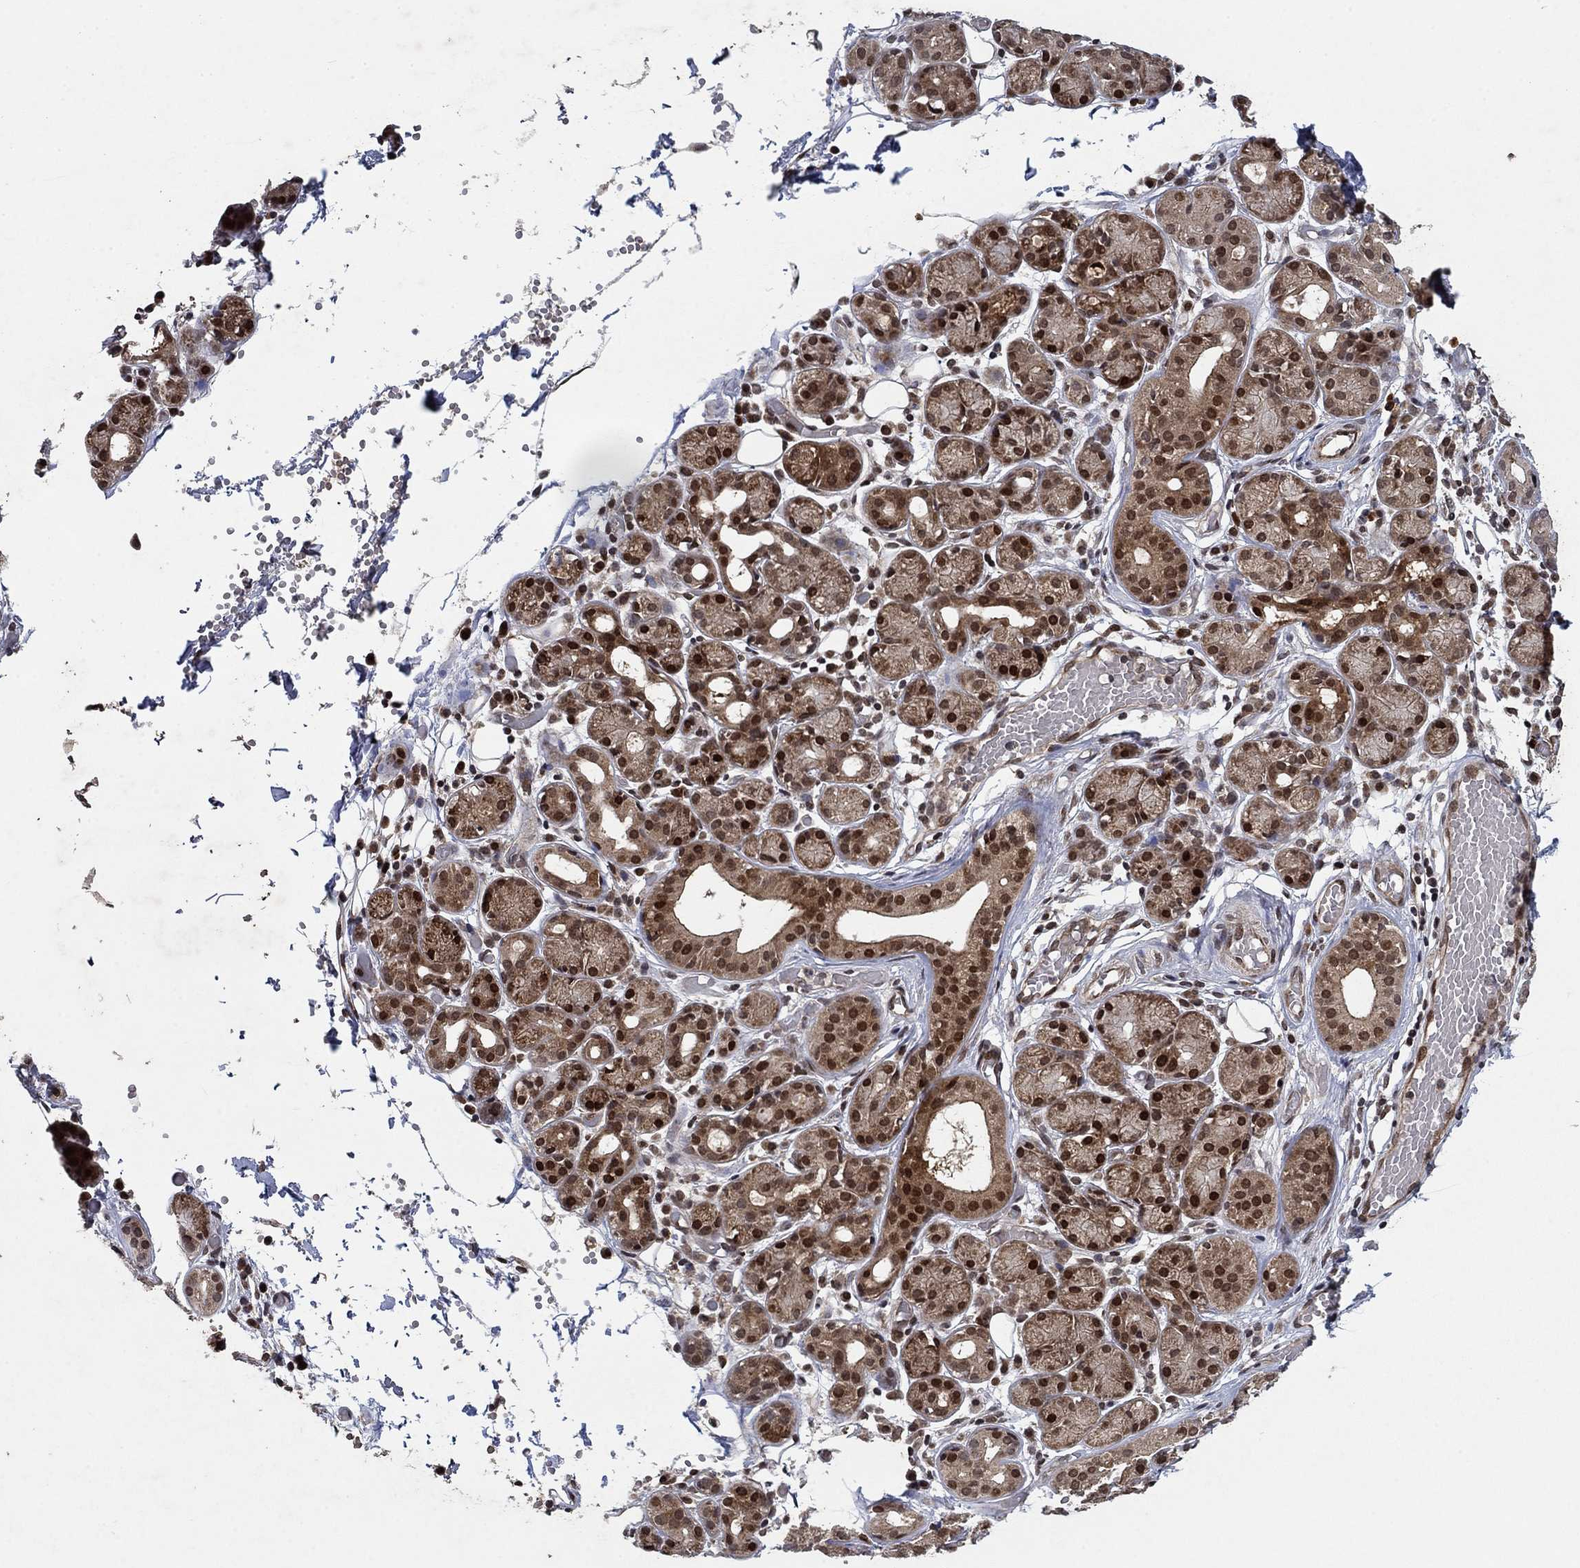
{"staining": {"intensity": "strong", "quantity": "25%-75%", "location": "cytoplasmic/membranous,nuclear"}, "tissue": "salivary gland", "cell_type": "Glandular cells", "image_type": "normal", "snomed": [{"axis": "morphology", "description": "Normal tissue, NOS"}, {"axis": "topography", "description": "Salivary gland"}, {"axis": "topography", "description": "Peripheral nerve tissue"}], "caption": "An immunohistochemistry micrograph of unremarkable tissue is shown. Protein staining in brown shows strong cytoplasmic/membranous,nuclear positivity in salivary gland within glandular cells. (DAB (3,3'-diaminobenzidine) IHC, brown staining for protein, blue staining for nuclei).", "gene": "PRICKLE4", "patient": {"sex": "male", "age": 71}}